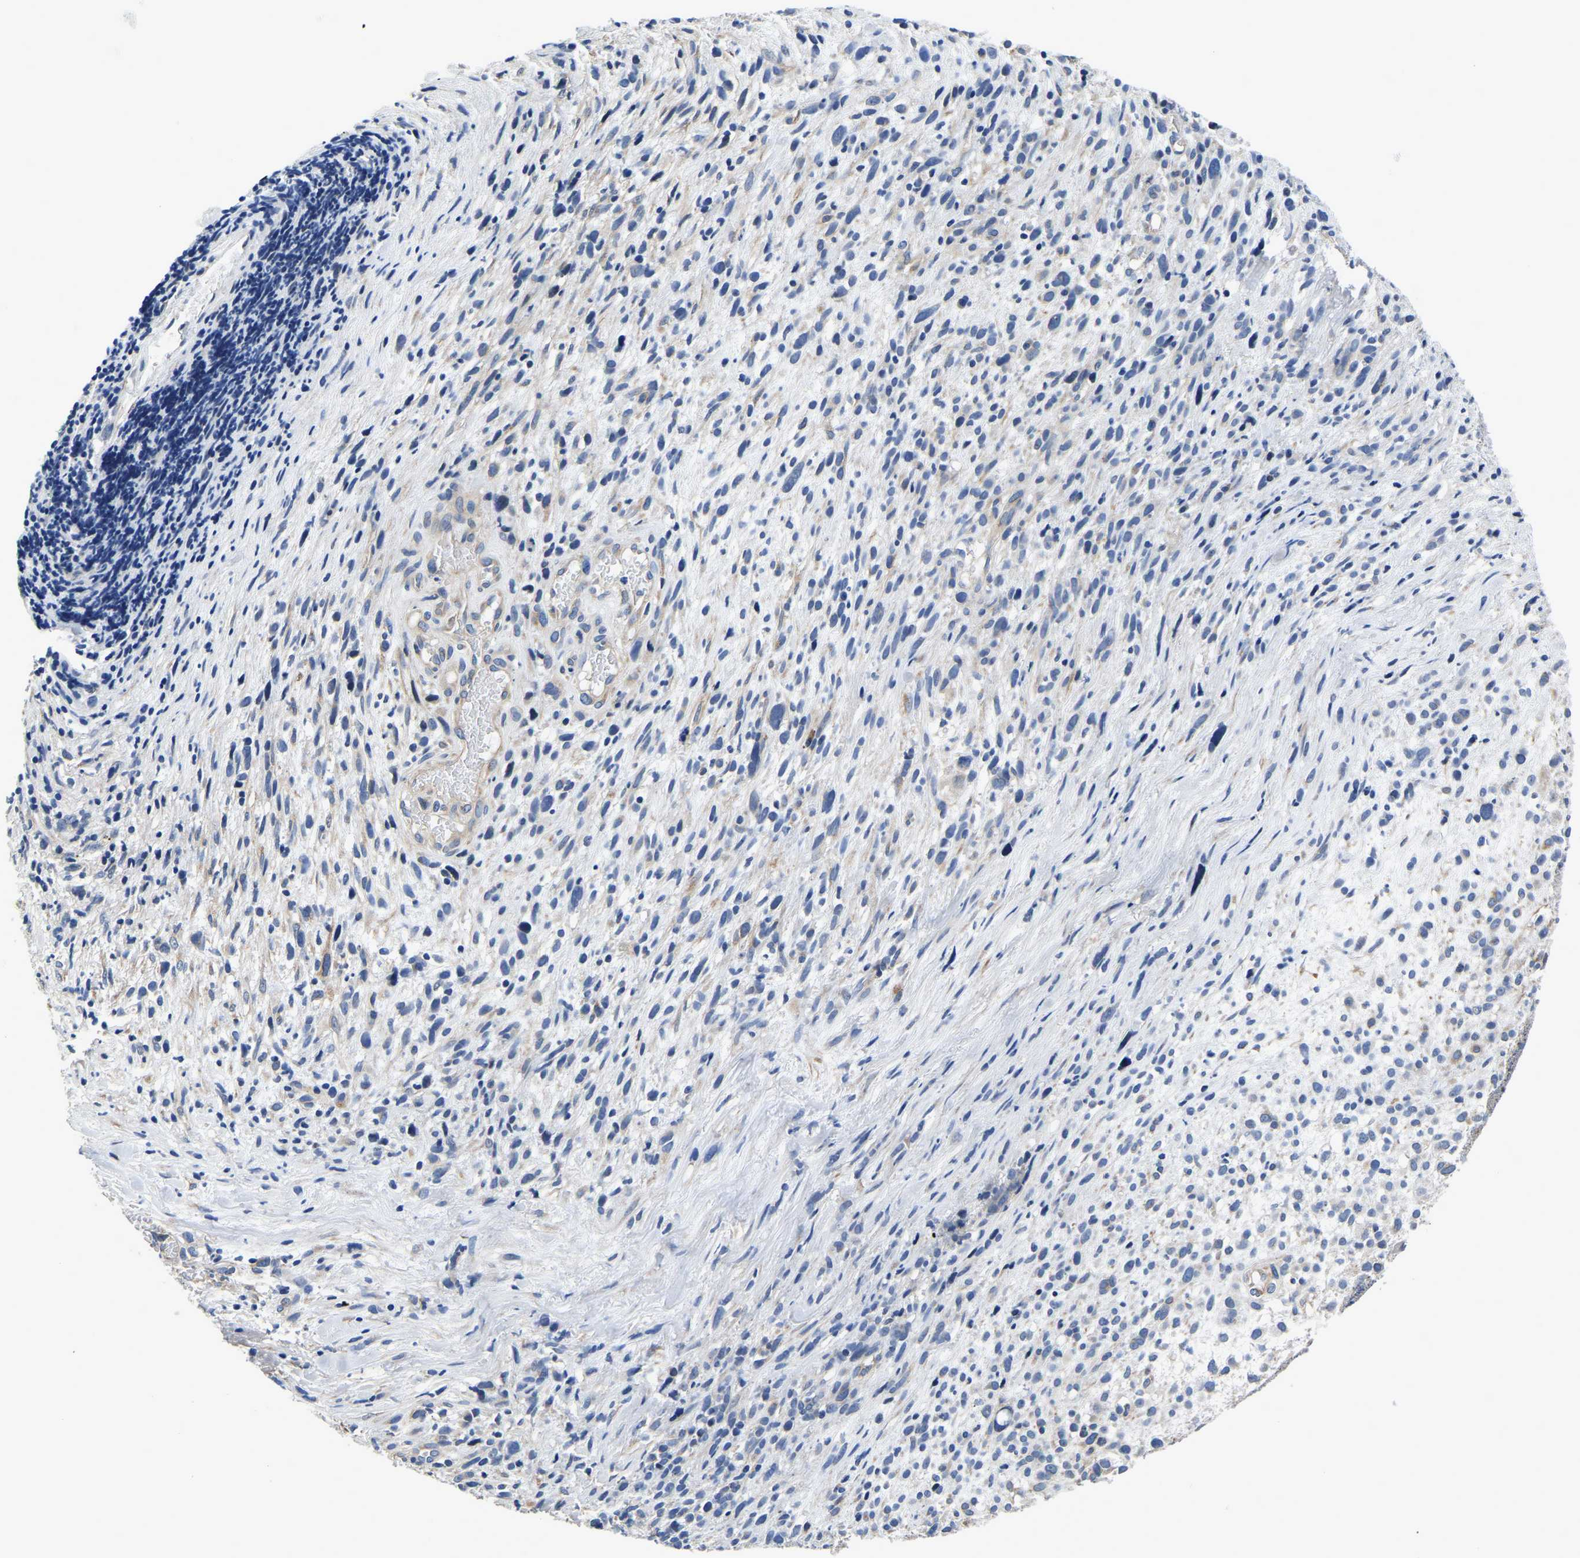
{"staining": {"intensity": "negative", "quantity": "none", "location": "none"}, "tissue": "melanoma", "cell_type": "Tumor cells", "image_type": "cancer", "snomed": [{"axis": "morphology", "description": "Malignant melanoma, NOS"}, {"axis": "topography", "description": "Skin"}], "caption": "High magnification brightfield microscopy of malignant melanoma stained with DAB (3,3'-diaminobenzidine) (brown) and counterstained with hematoxylin (blue): tumor cells show no significant staining. (DAB immunohistochemistry (IHC) with hematoxylin counter stain).", "gene": "PDLIM7", "patient": {"sex": "female", "age": 55}}